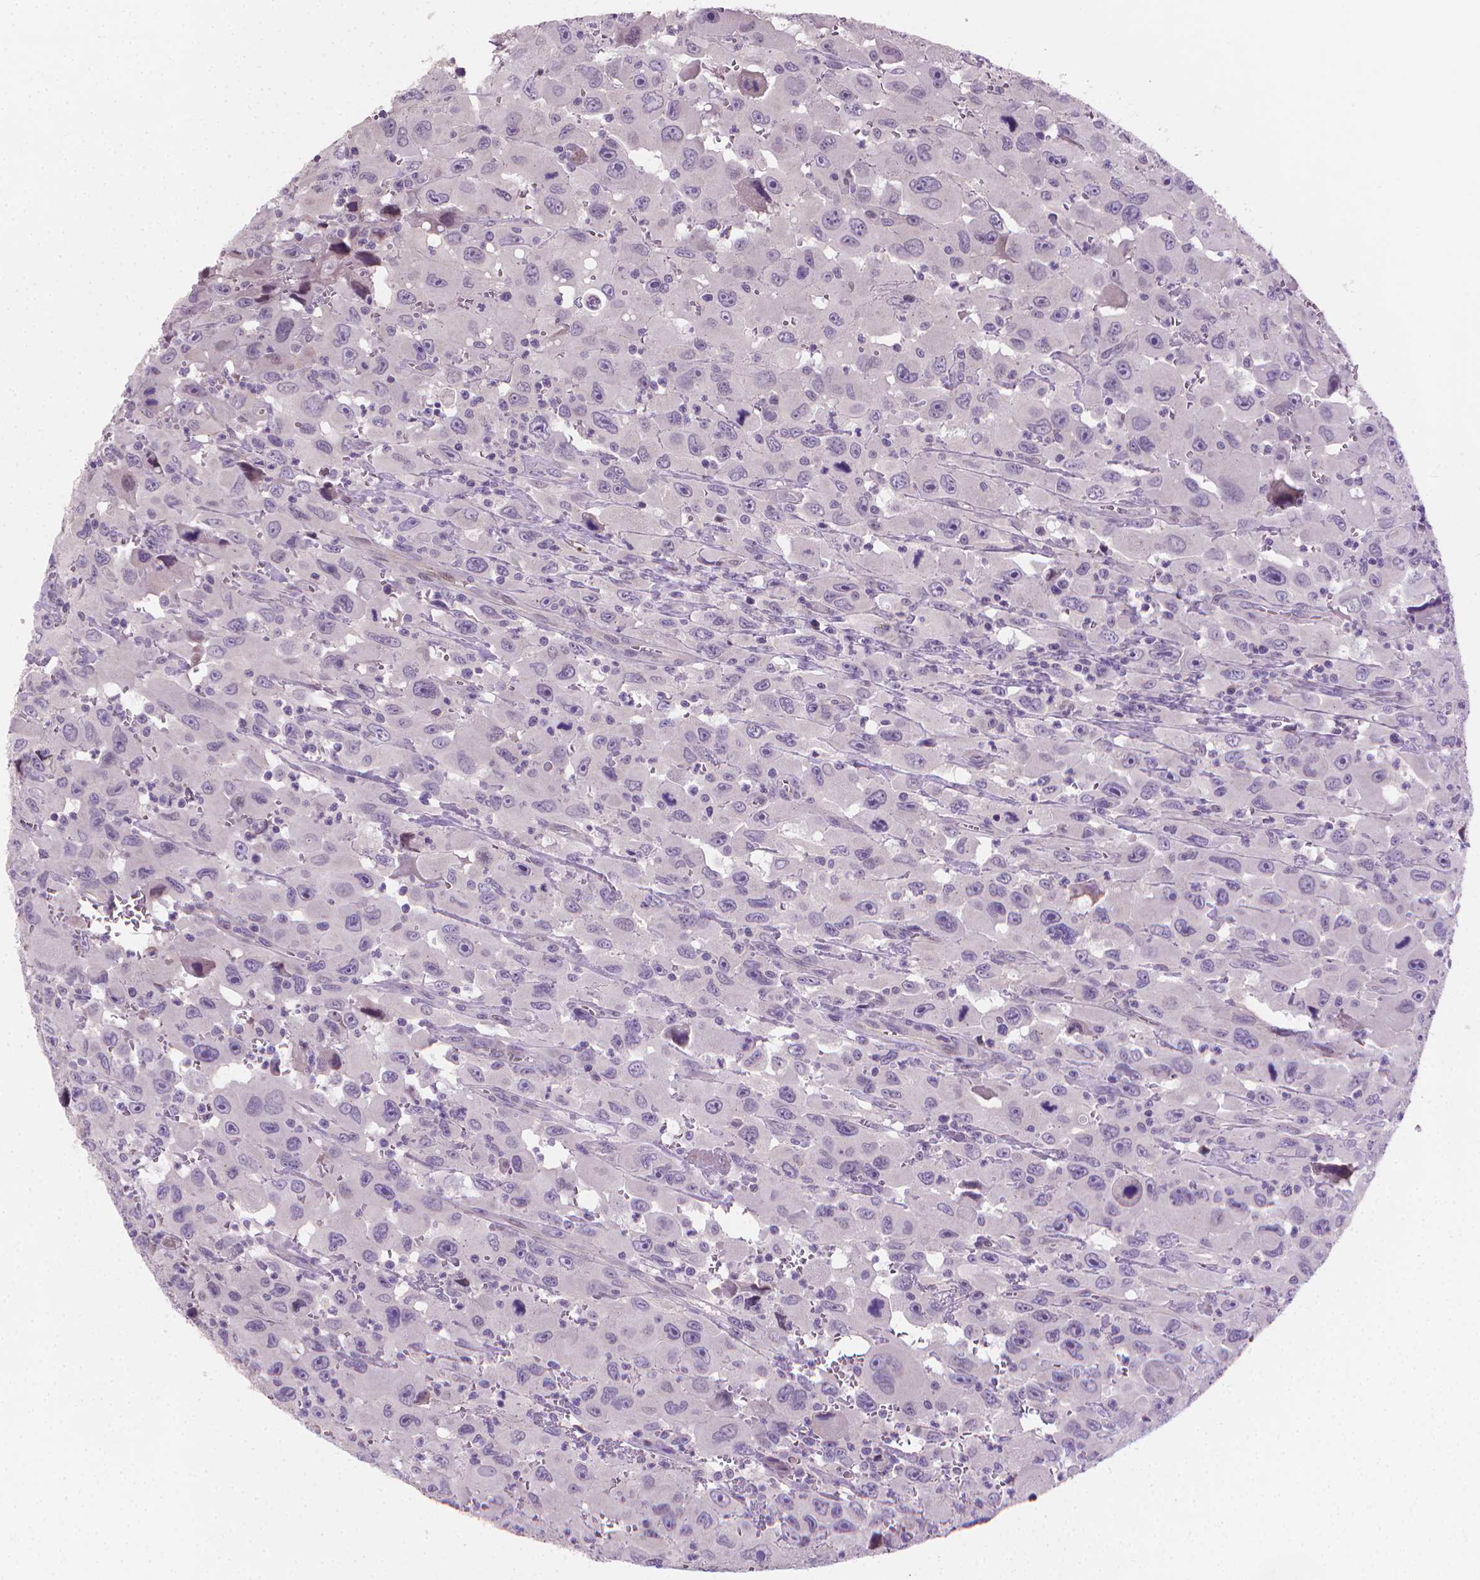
{"staining": {"intensity": "negative", "quantity": "none", "location": "none"}, "tissue": "head and neck cancer", "cell_type": "Tumor cells", "image_type": "cancer", "snomed": [{"axis": "morphology", "description": "Squamous cell carcinoma, NOS"}, {"axis": "morphology", "description": "Squamous cell carcinoma, metastatic, NOS"}, {"axis": "topography", "description": "Oral tissue"}, {"axis": "topography", "description": "Head-Neck"}], "caption": "The micrograph reveals no staining of tumor cells in head and neck cancer (metastatic squamous cell carcinoma).", "gene": "CLXN", "patient": {"sex": "female", "age": 85}}